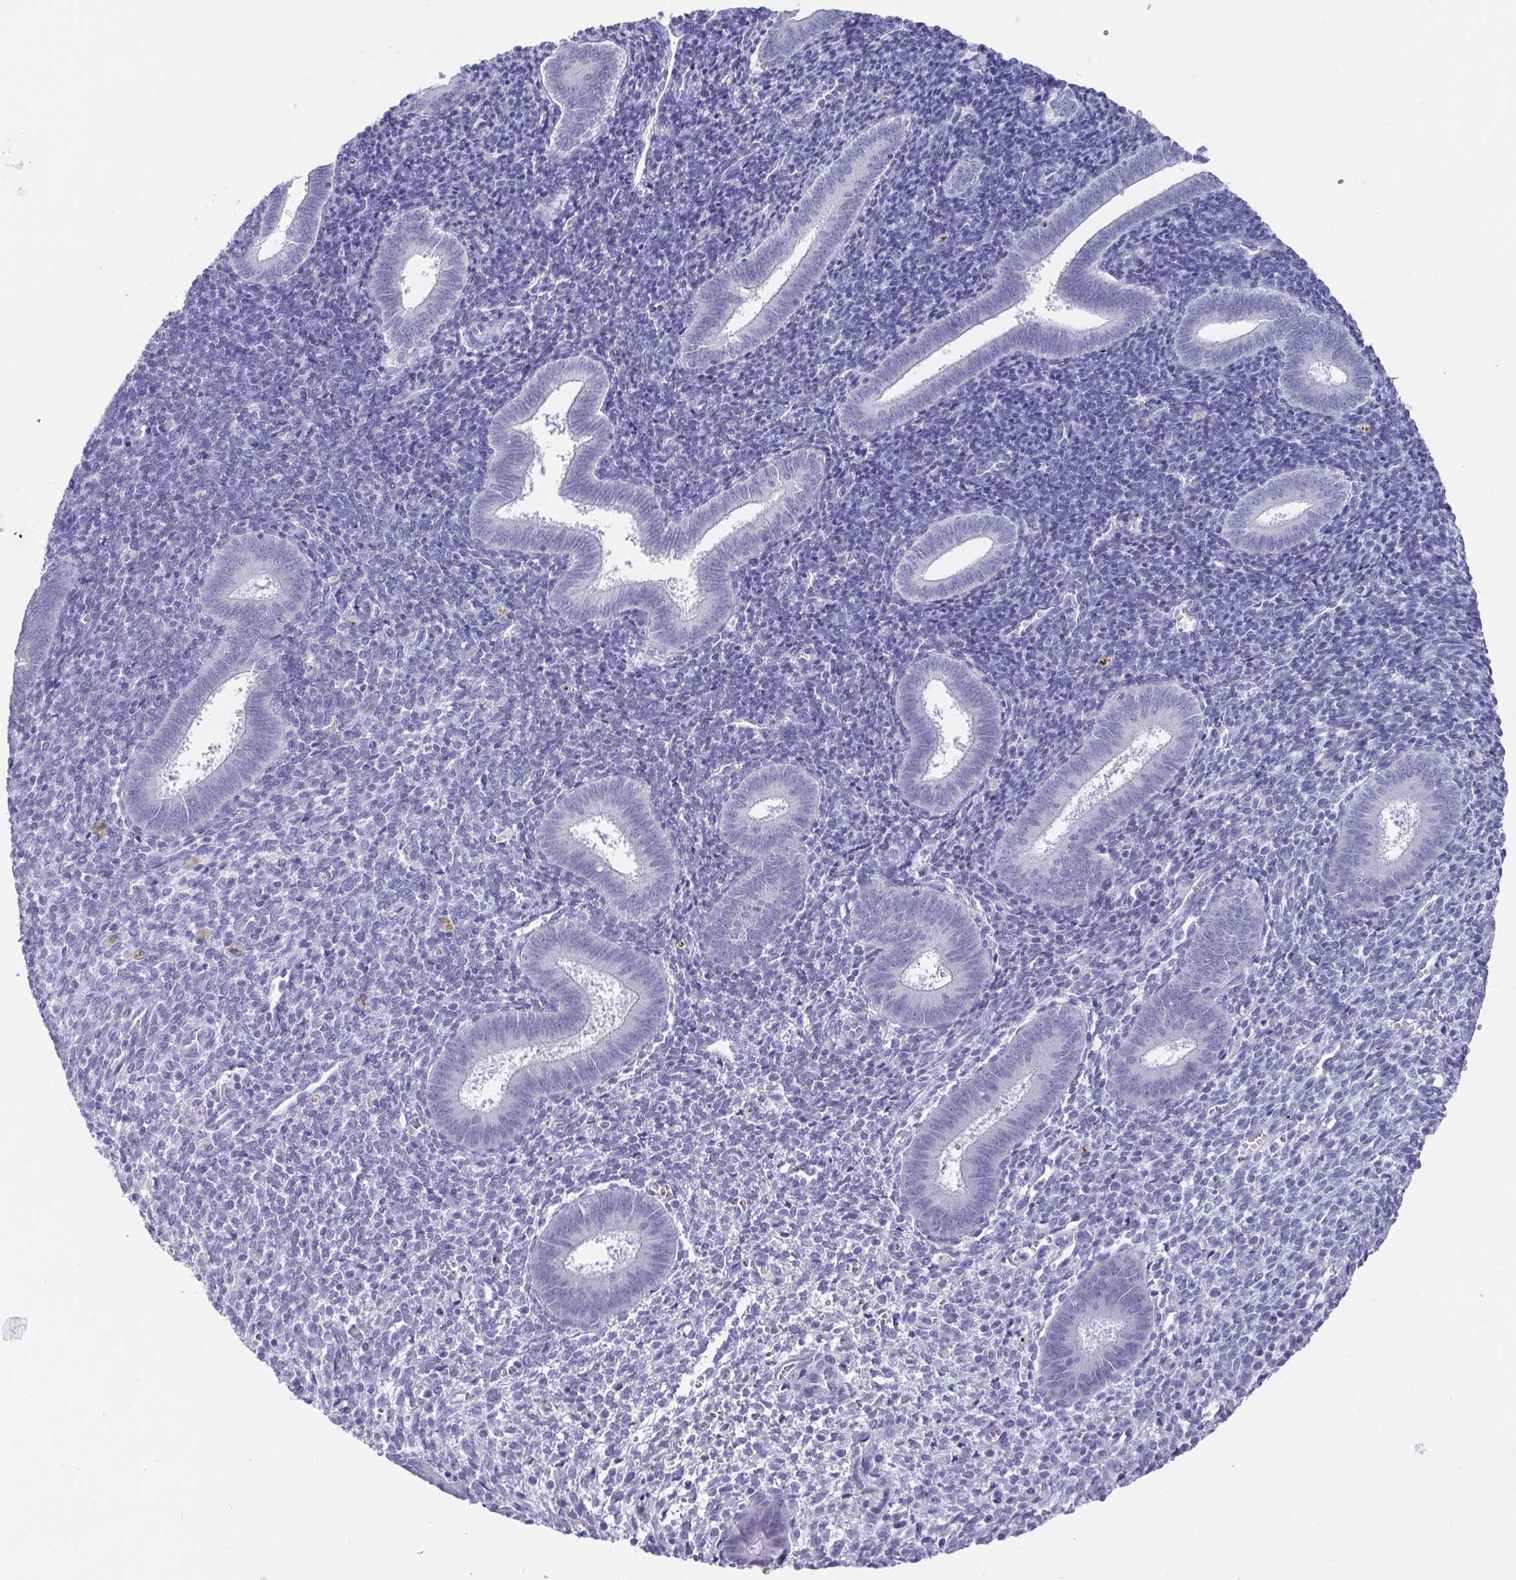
{"staining": {"intensity": "negative", "quantity": "none", "location": "none"}, "tissue": "endometrium", "cell_type": "Cells in endometrial stroma", "image_type": "normal", "snomed": [{"axis": "morphology", "description": "Normal tissue, NOS"}, {"axis": "topography", "description": "Endometrium"}], "caption": "Photomicrograph shows no significant protein staining in cells in endometrial stroma of normal endometrium. (DAB immunohistochemistry (IHC), high magnification).", "gene": "SCGN", "patient": {"sex": "female", "age": 25}}